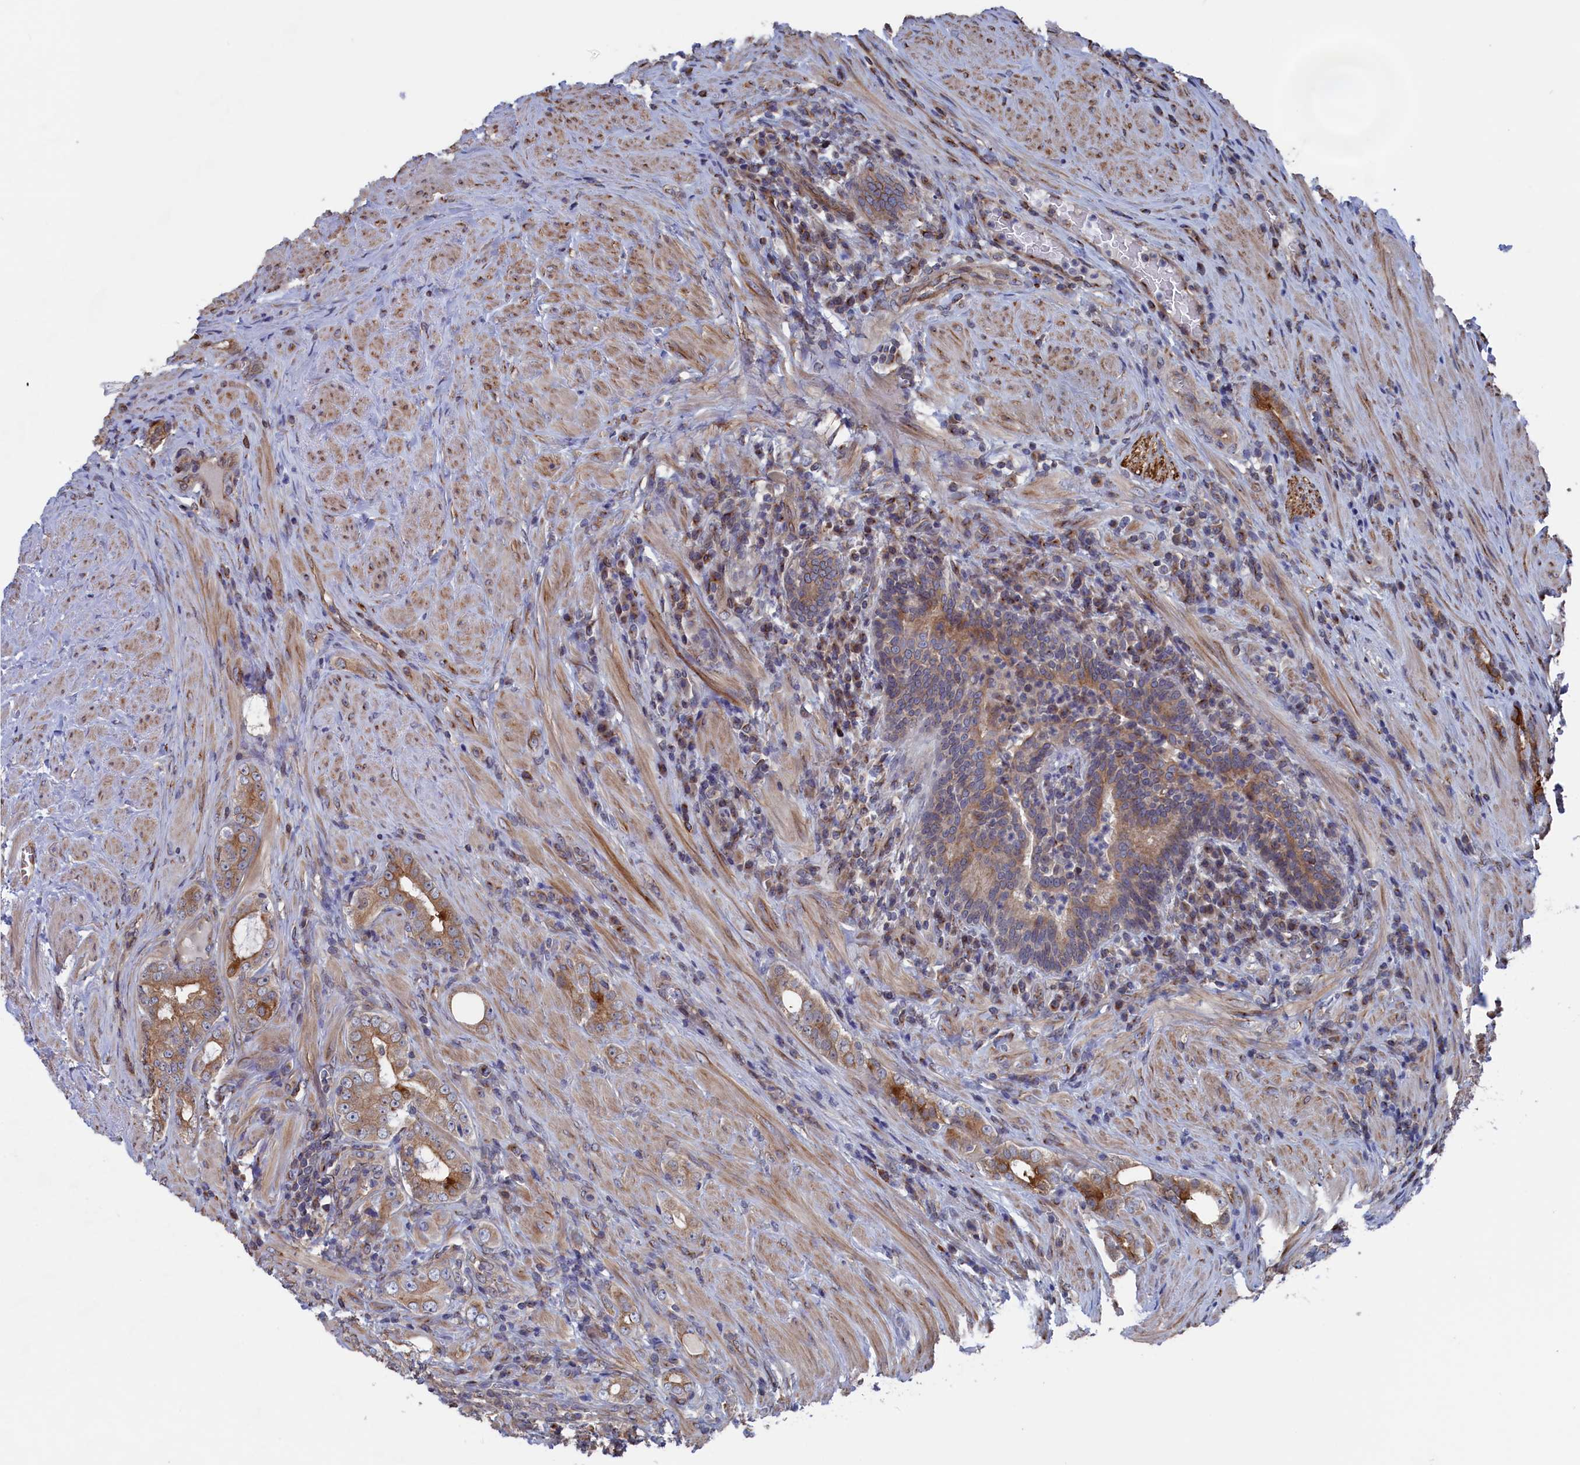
{"staining": {"intensity": "moderate", "quantity": ">75%", "location": "cytoplasmic/membranous"}, "tissue": "prostate cancer", "cell_type": "Tumor cells", "image_type": "cancer", "snomed": [{"axis": "morphology", "description": "Adenocarcinoma, Low grade"}, {"axis": "topography", "description": "Prostate"}], "caption": "A micrograph showing moderate cytoplasmic/membranous staining in about >75% of tumor cells in prostate cancer, as visualized by brown immunohistochemical staining.", "gene": "NUTF2", "patient": {"sex": "male", "age": 68}}